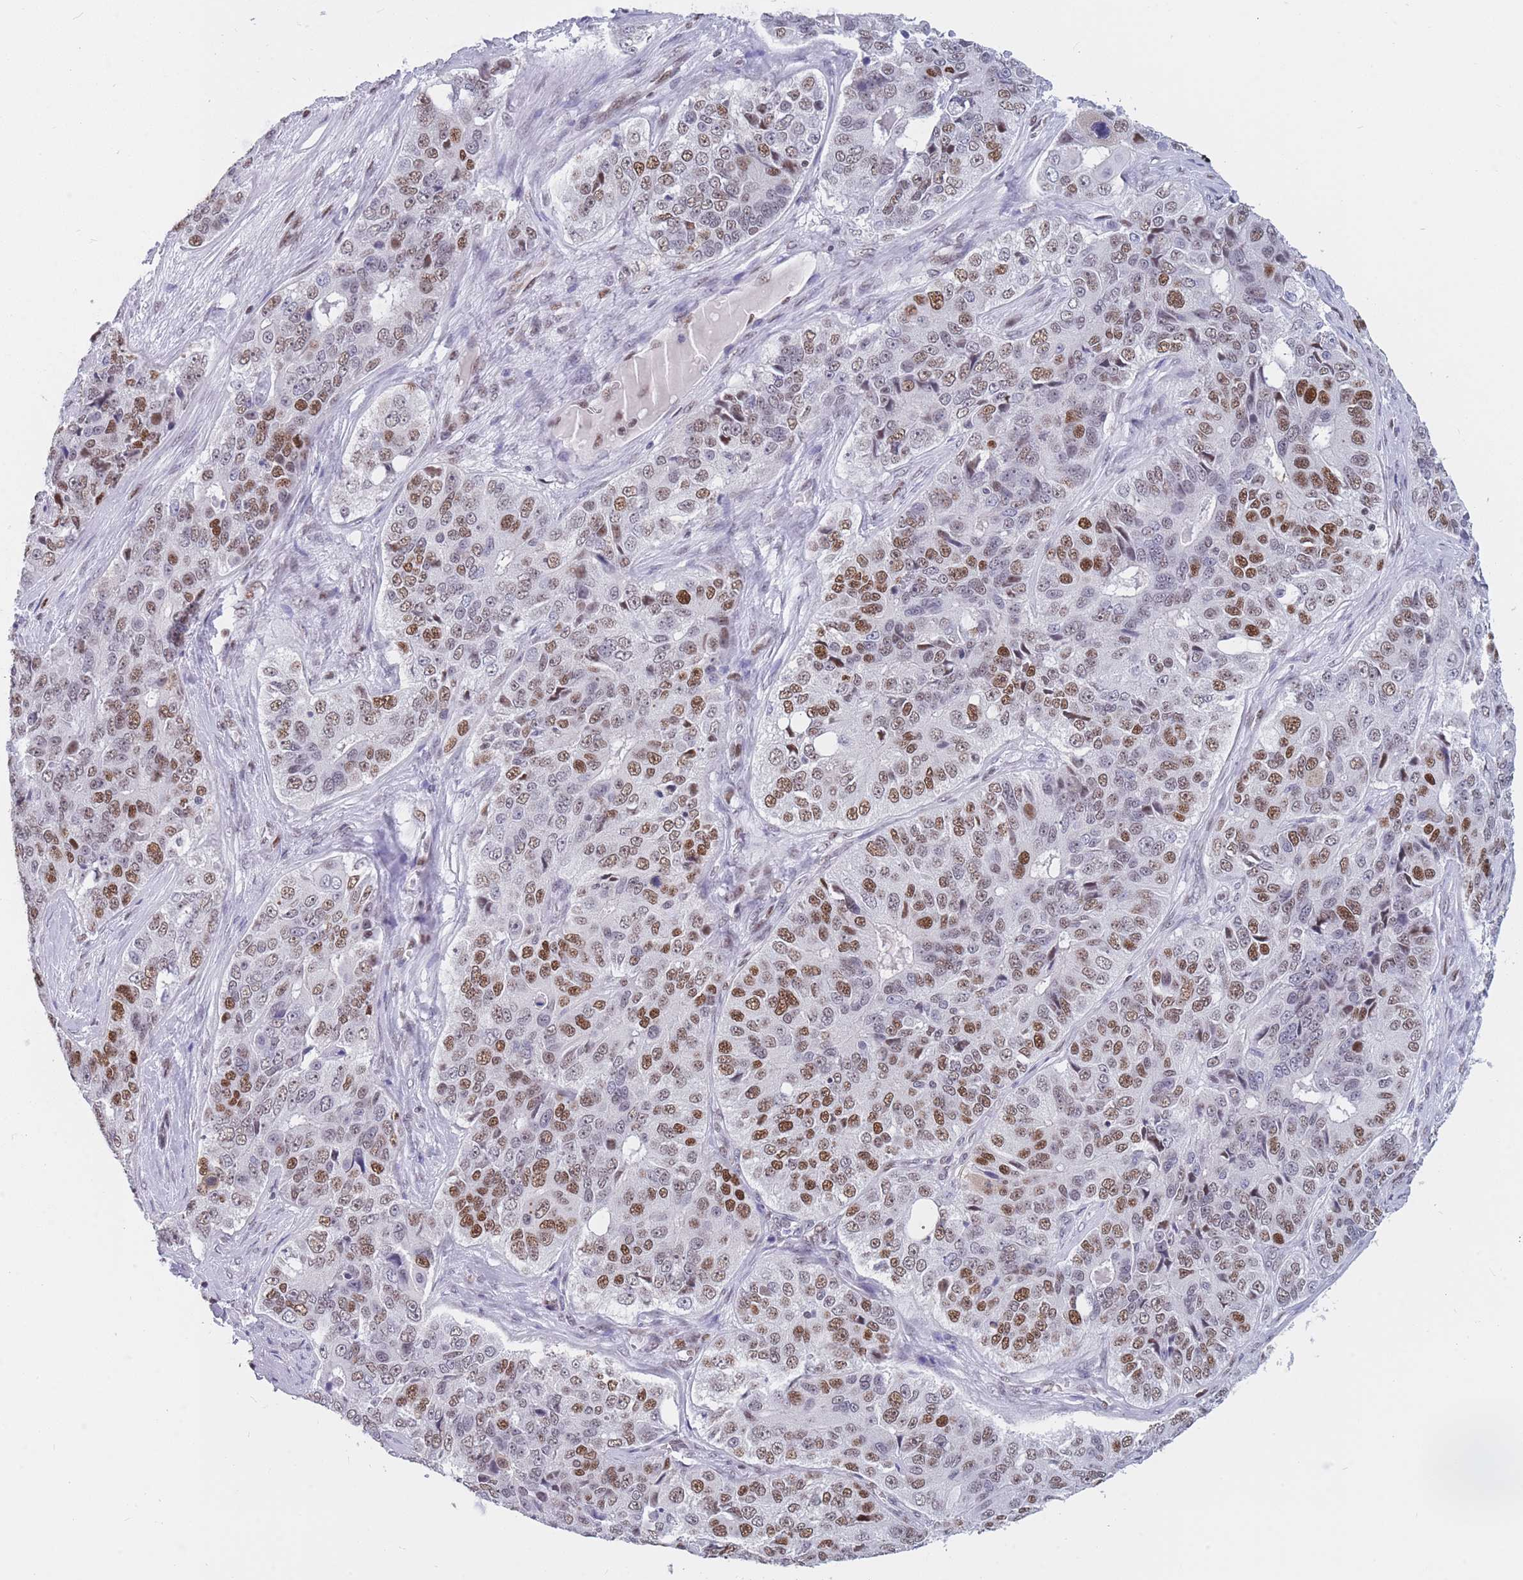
{"staining": {"intensity": "strong", "quantity": "25%-75%", "location": "nuclear"}, "tissue": "ovarian cancer", "cell_type": "Tumor cells", "image_type": "cancer", "snomed": [{"axis": "morphology", "description": "Carcinoma, endometroid"}, {"axis": "topography", "description": "Ovary"}], "caption": "Immunohistochemistry of ovarian endometroid carcinoma displays high levels of strong nuclear staining in about 25%-75% of tumor cells.", "gene": "NASP", "patient": {"sex": "female", "age": 51}}